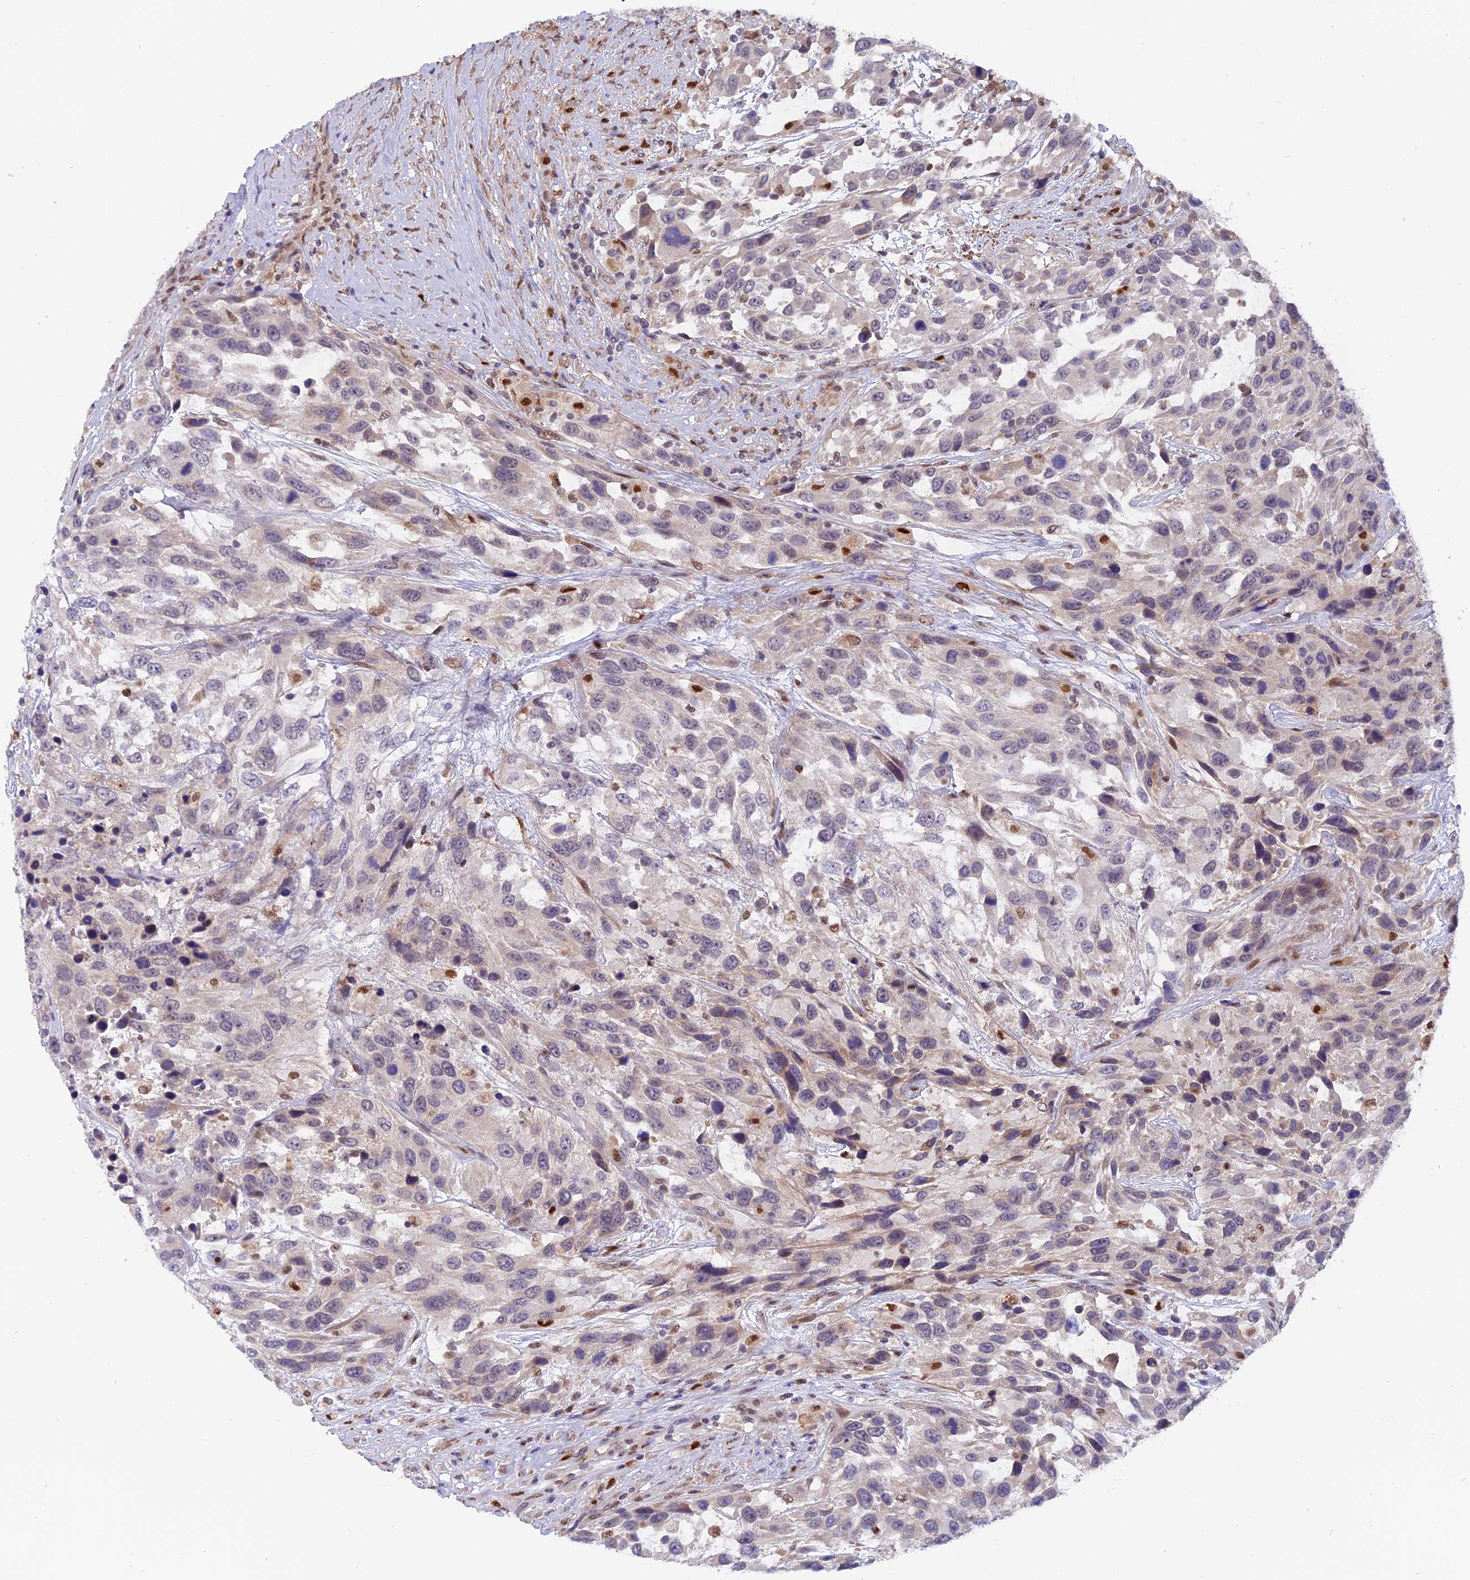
{"staining": {"intensity": "negative", "quantity": "none", "location": "none"}, "tissue": "urothelial cancer", "cell_type": "Tumor cells", "image_type": "cancer", "snomed": [{"axis": "morphology", "description": "Urothelial carcinoma, High grade"}, {"axis": "topography", "description": "Urinary bladder"}], "caption": "DAB (3,3'-diaminobenzidine) immunohistochemical staining of human high-grade urothelial carcinoma shows no significant positivity in tumor cells.", "gene": "FAM118B", "patient": {"sex": "female", "age": 70}}